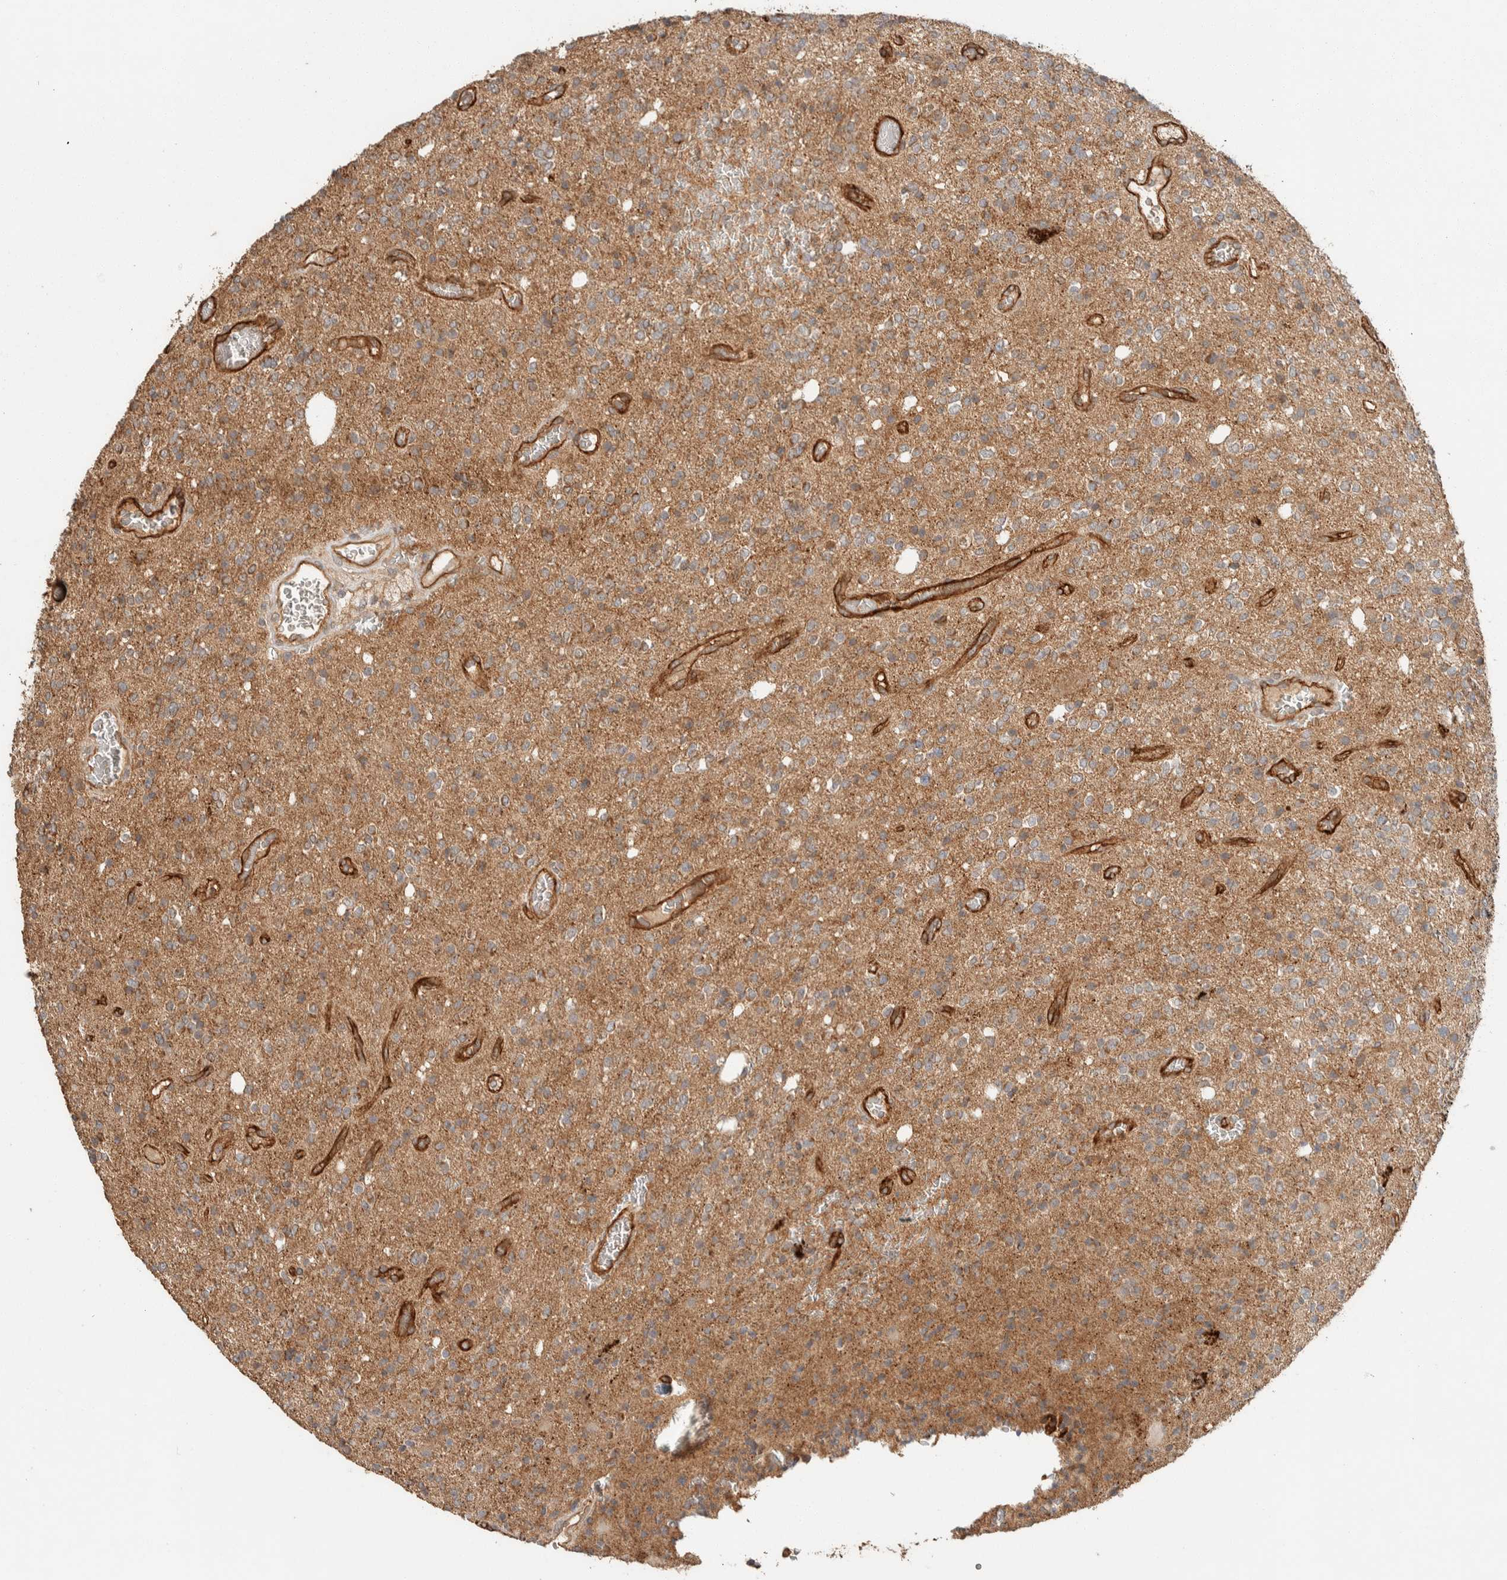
{"staining": {"intensity": "moderate", "quantity": ">75%", "location": "cytoplasmic/membranous"}, "tissue": "glioma", "cell_type": "Tumor cells", "image_type": "cancer", "snomed": [{"axis": "morphology", "description": "Glioma, malignant, High grade"}, {"axis": "topography", "description": "Brain"}], "caption": "Immunohistochemical staining of malignant glioma (high-grade) displays medium levels of moderate cytoplasmic/membranous expression in about >75% of tumor cells. (brown staining indicates protein expression, while blue staining denotes nuclei).", "gene": "ZNF567", "patient": {"sex": "male", "age": 34}}